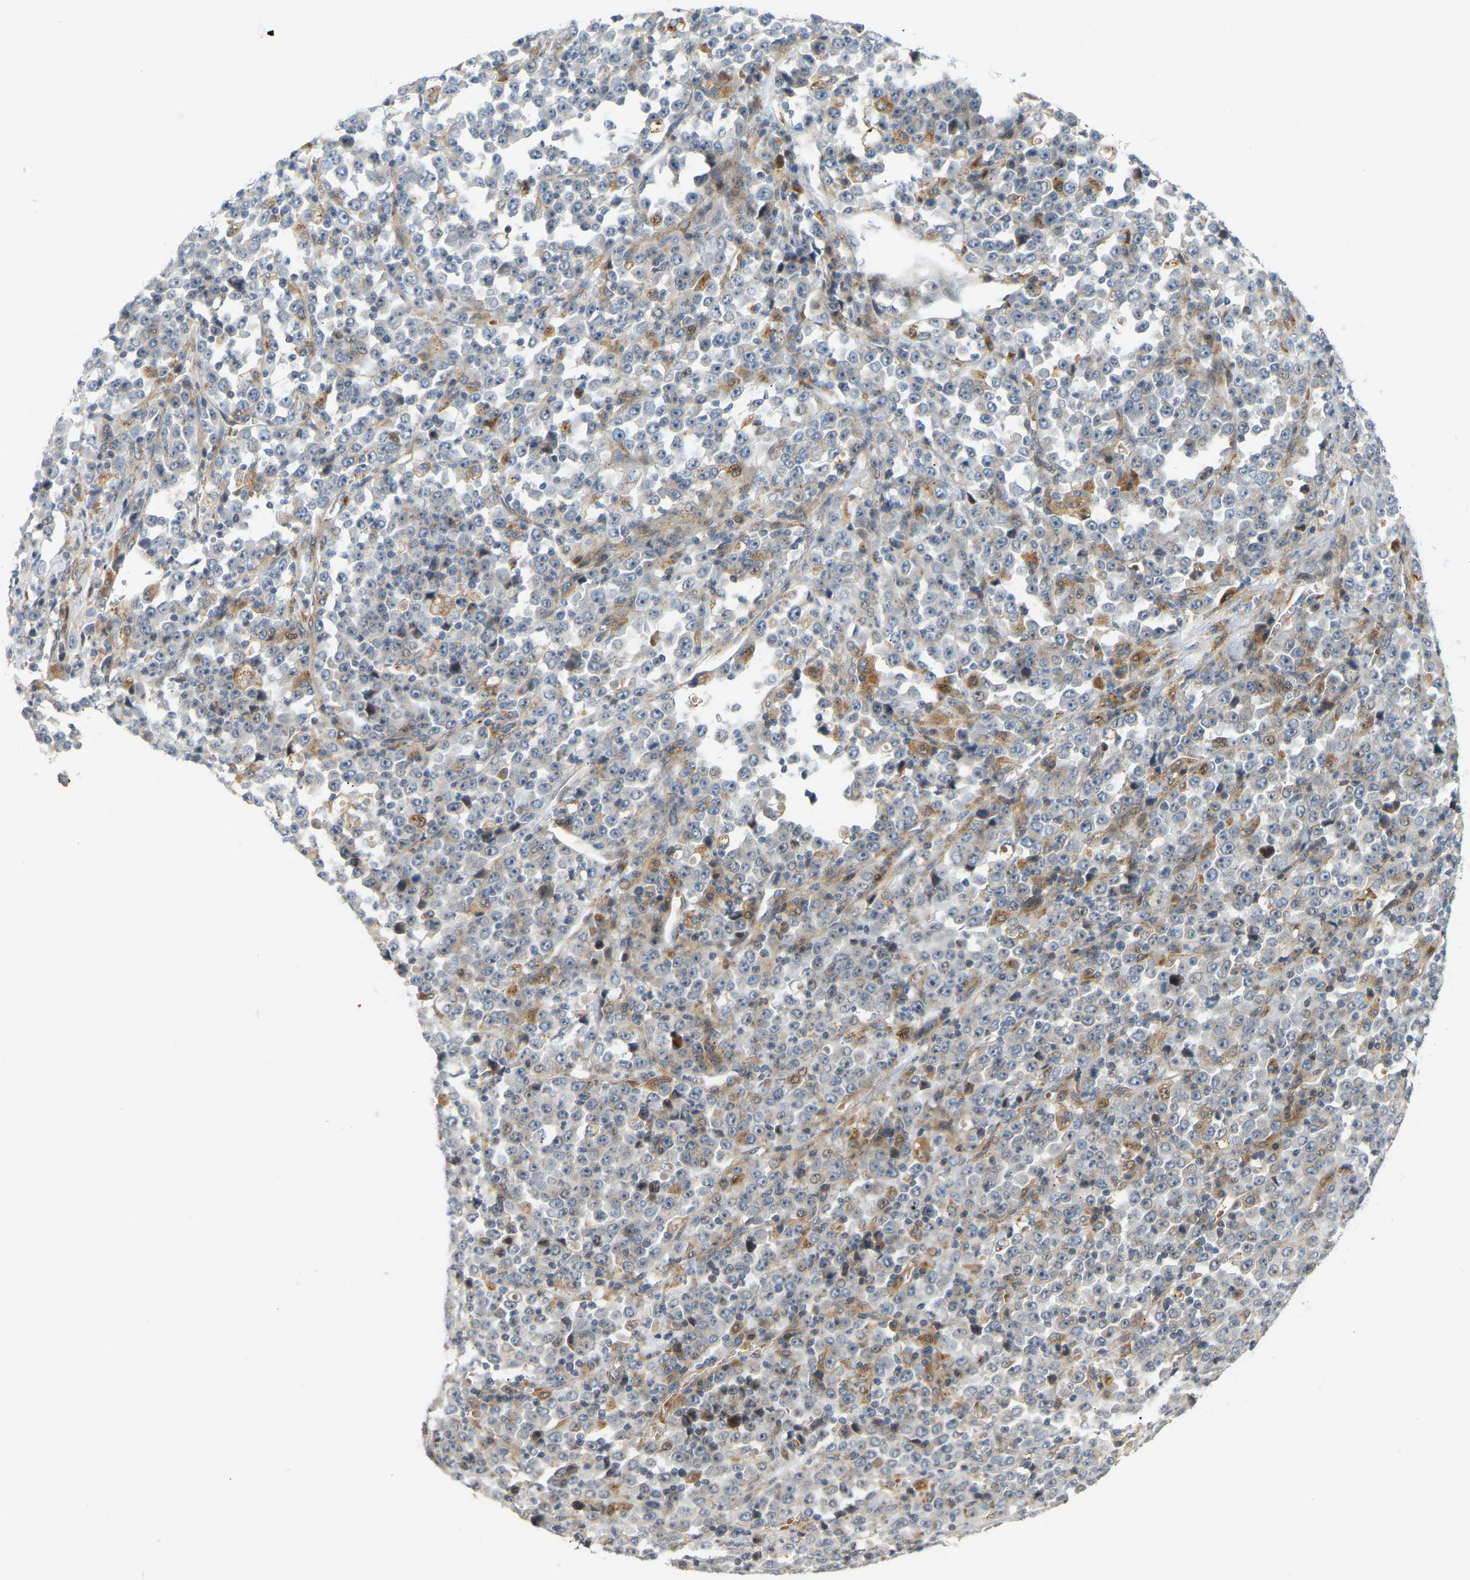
{"staining": {"intensity": "negative", "quantity": "none", "location": "none"}, "tissue": "stomach cancer", "cell_type": "Tumor cells", "image_type": "cancer", "snomed": [{"axis": "morphology", "description": "Normal tissue, NOS"}, {"axis": "morphology", "description": "Adenocarcinoma, NOS"}, {"axis": "topography", "description": "Stomach, upper"}, {"axis": "topography", "description": "Stomach"}], "caption": "IHC image of human stomach cancer stained for a protein (brown), which exhibits no expression in tumor cells. Nuclei are stained in blue.", "gene": "POGLUT2", "patient": {"sex": "male", "age": 59}}